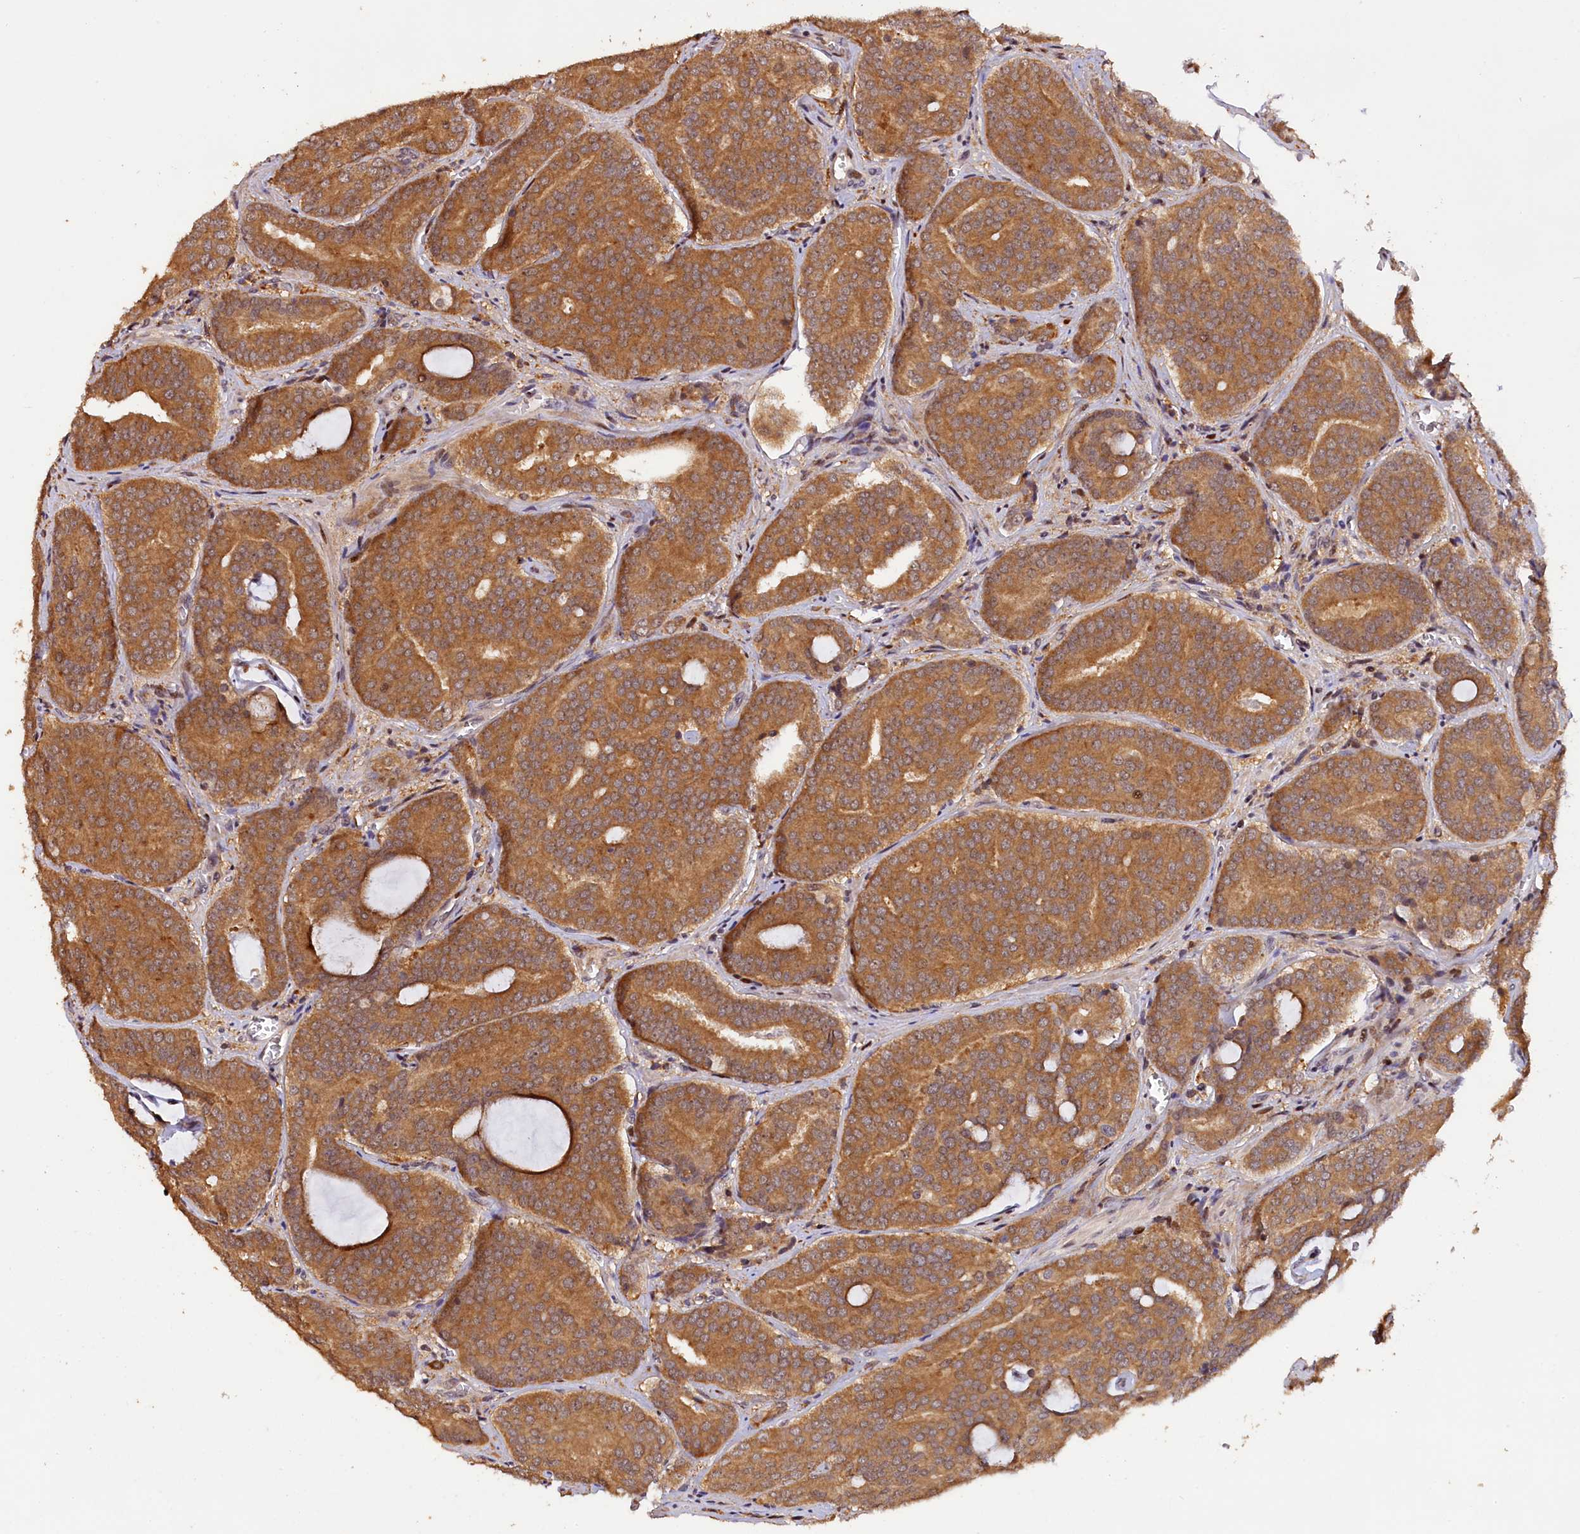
{"staining": {"intensity": "moderate", "quantity": ">75%", "location": "cytoplasmic/membranous"}, "tissue": "prostate cancer", "cell_type": "Tumor cells", "image_type": "cancer", "snomed": [{"axis": "morphology", "description": "Adenocarcinoma, High grade"}, {"axis": "topography", "description": "Prostate"}], "caption": "Immunohistochemistry histopathology image of neoplastic tissue: prostate cancer stained using immunohistochemistry demonstrates medium levels of moderate protein expression localized specifically in the cytoplasmic/membranous of tumor cells, appearing as a cytoplasmic/membranous brown color.", "gene": "PHAF1", "patient": {"sex": "male", "age": 55}}